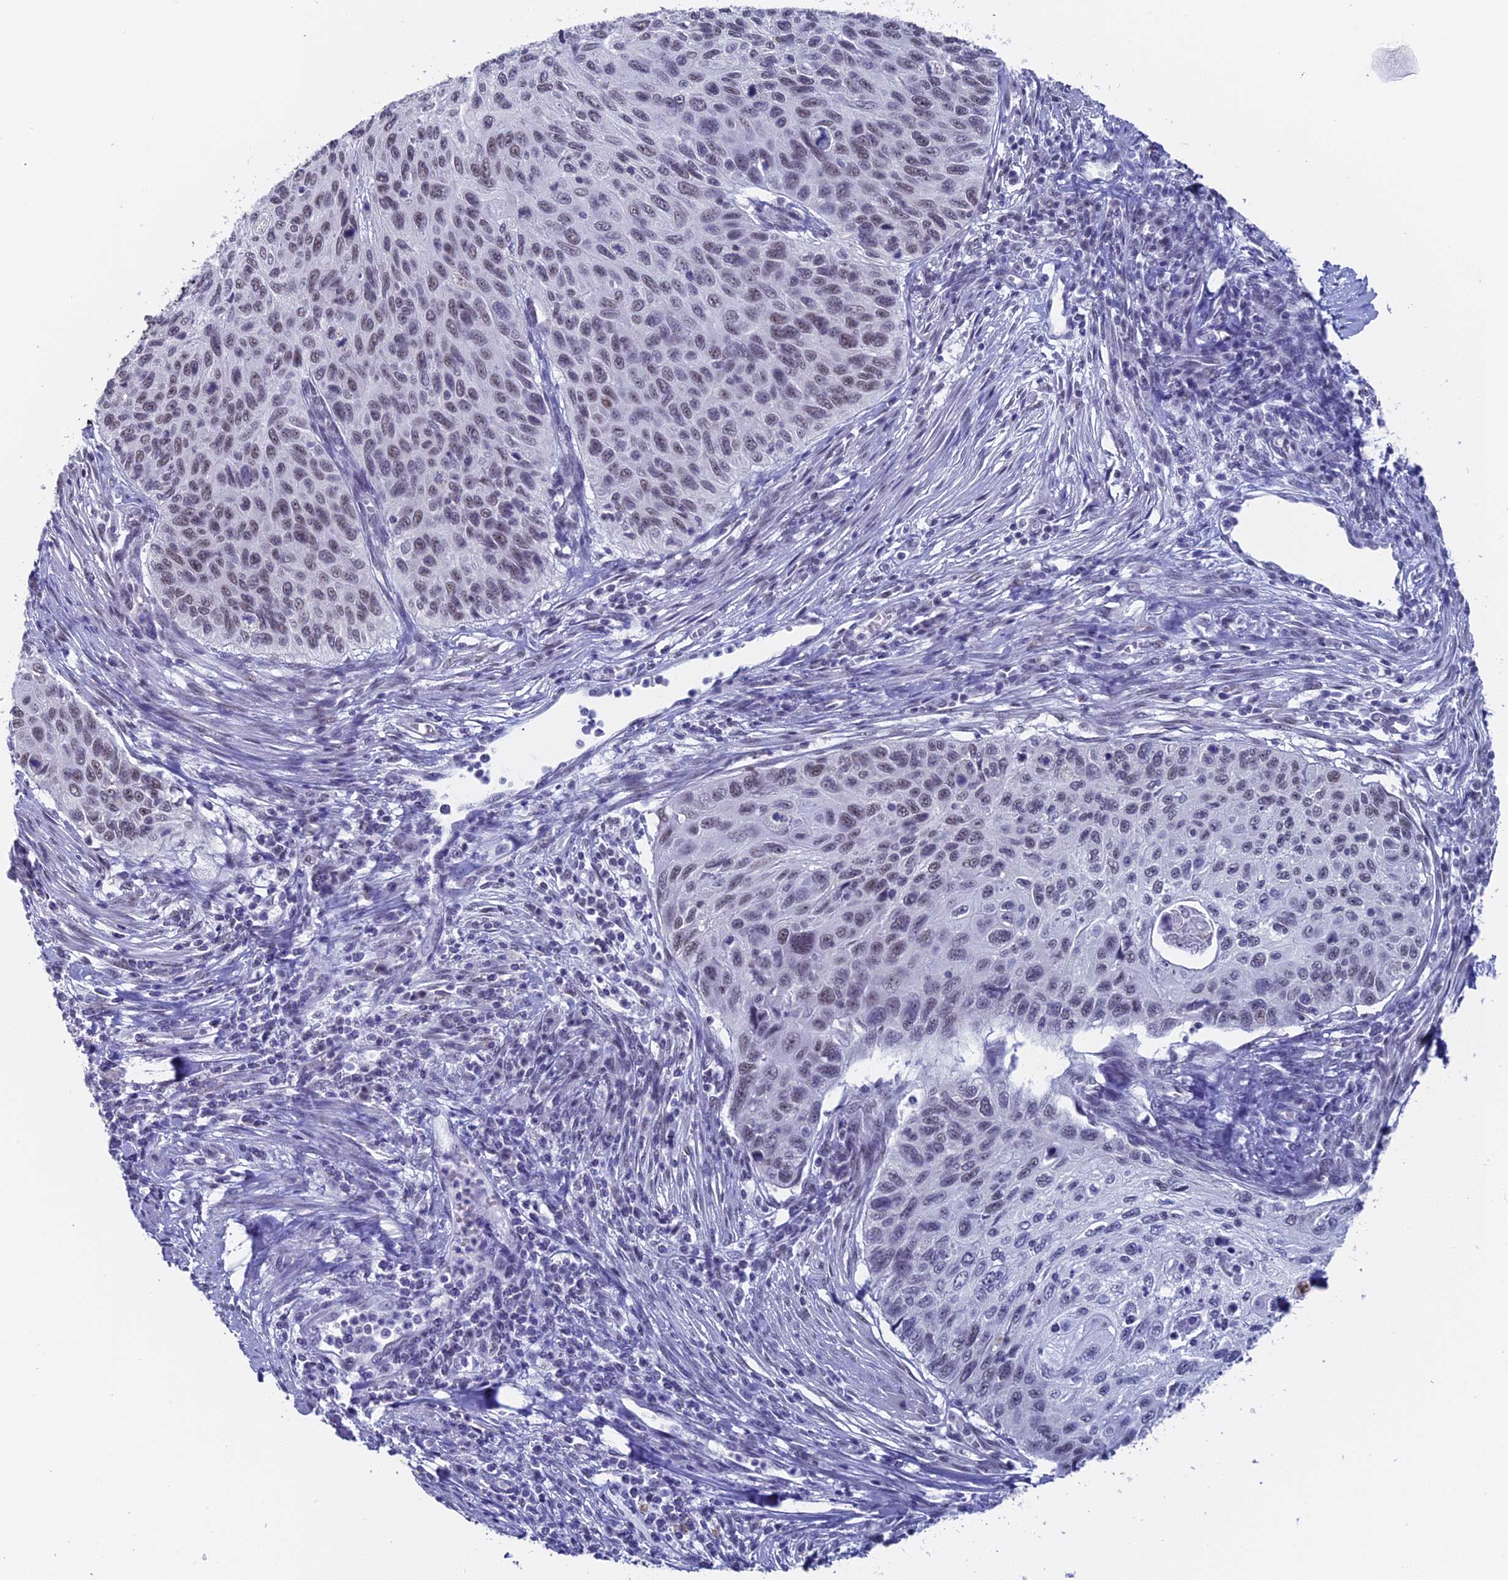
{"staining": {"intensity": "negative", "quantity": "none", "location": "none"}, "tissue": "cervical cancer", "cell_type": "Tumor cells", "image_type": "cancer", "snomed": [{"axis": "morphology", "description": "Squamous cell carcinoma, NOS"}, {"axis": "topography", "description": "Cervix"}], "caption": "Immunohistochemical staining of human squamous cell carcinoma (cervical) reveals no significant staining in tumor cells.", "gene": "CD2BP2", "patient": {"sex": "female", "age": 70}}